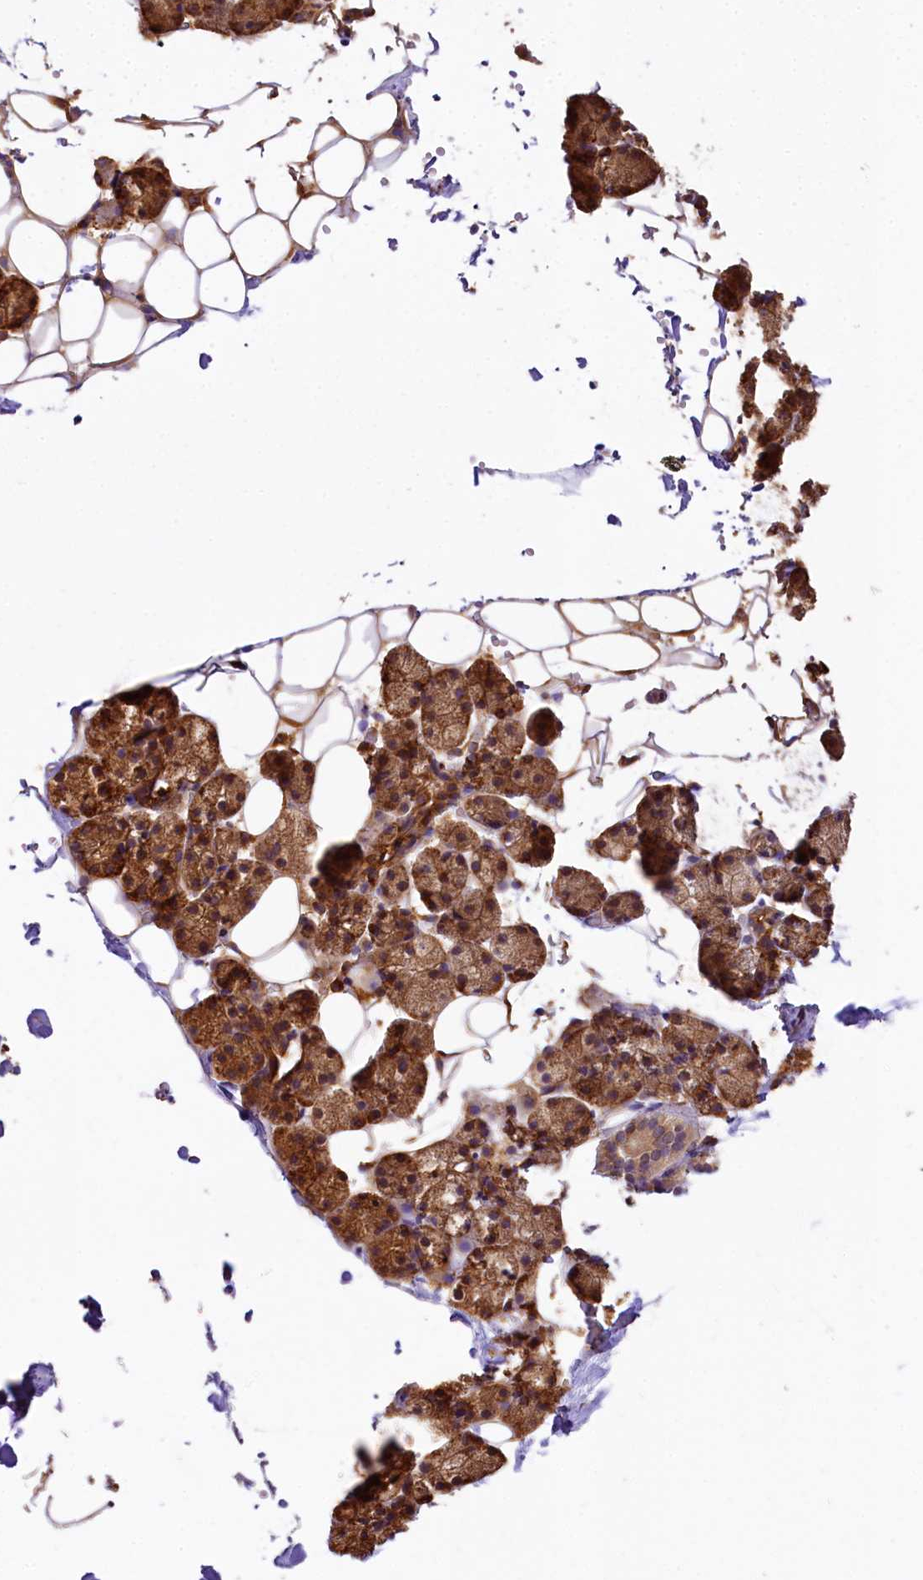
{"staining": {"intensity": "strong", "quantity": ">75%", "location": "cytoplasmic/membranous"}, "tissue": "salivary gland", "cell_type": "Glandular cells", "image_type": "normal", "snomed": [{"axis": "morphology", "description": "Normal tissue, NOS"}, {"axis": "topography", "description": "Salivary gland"}], "caption": "An image showing strong cytoplasmic/membranous expression in approximately >75% of glandular cells in unremarkable salivary gland, as visualized by brown immunohistochemical staining.", "gene": "PPIP5K2", "patient": {"sex": "female", "age": 33}}